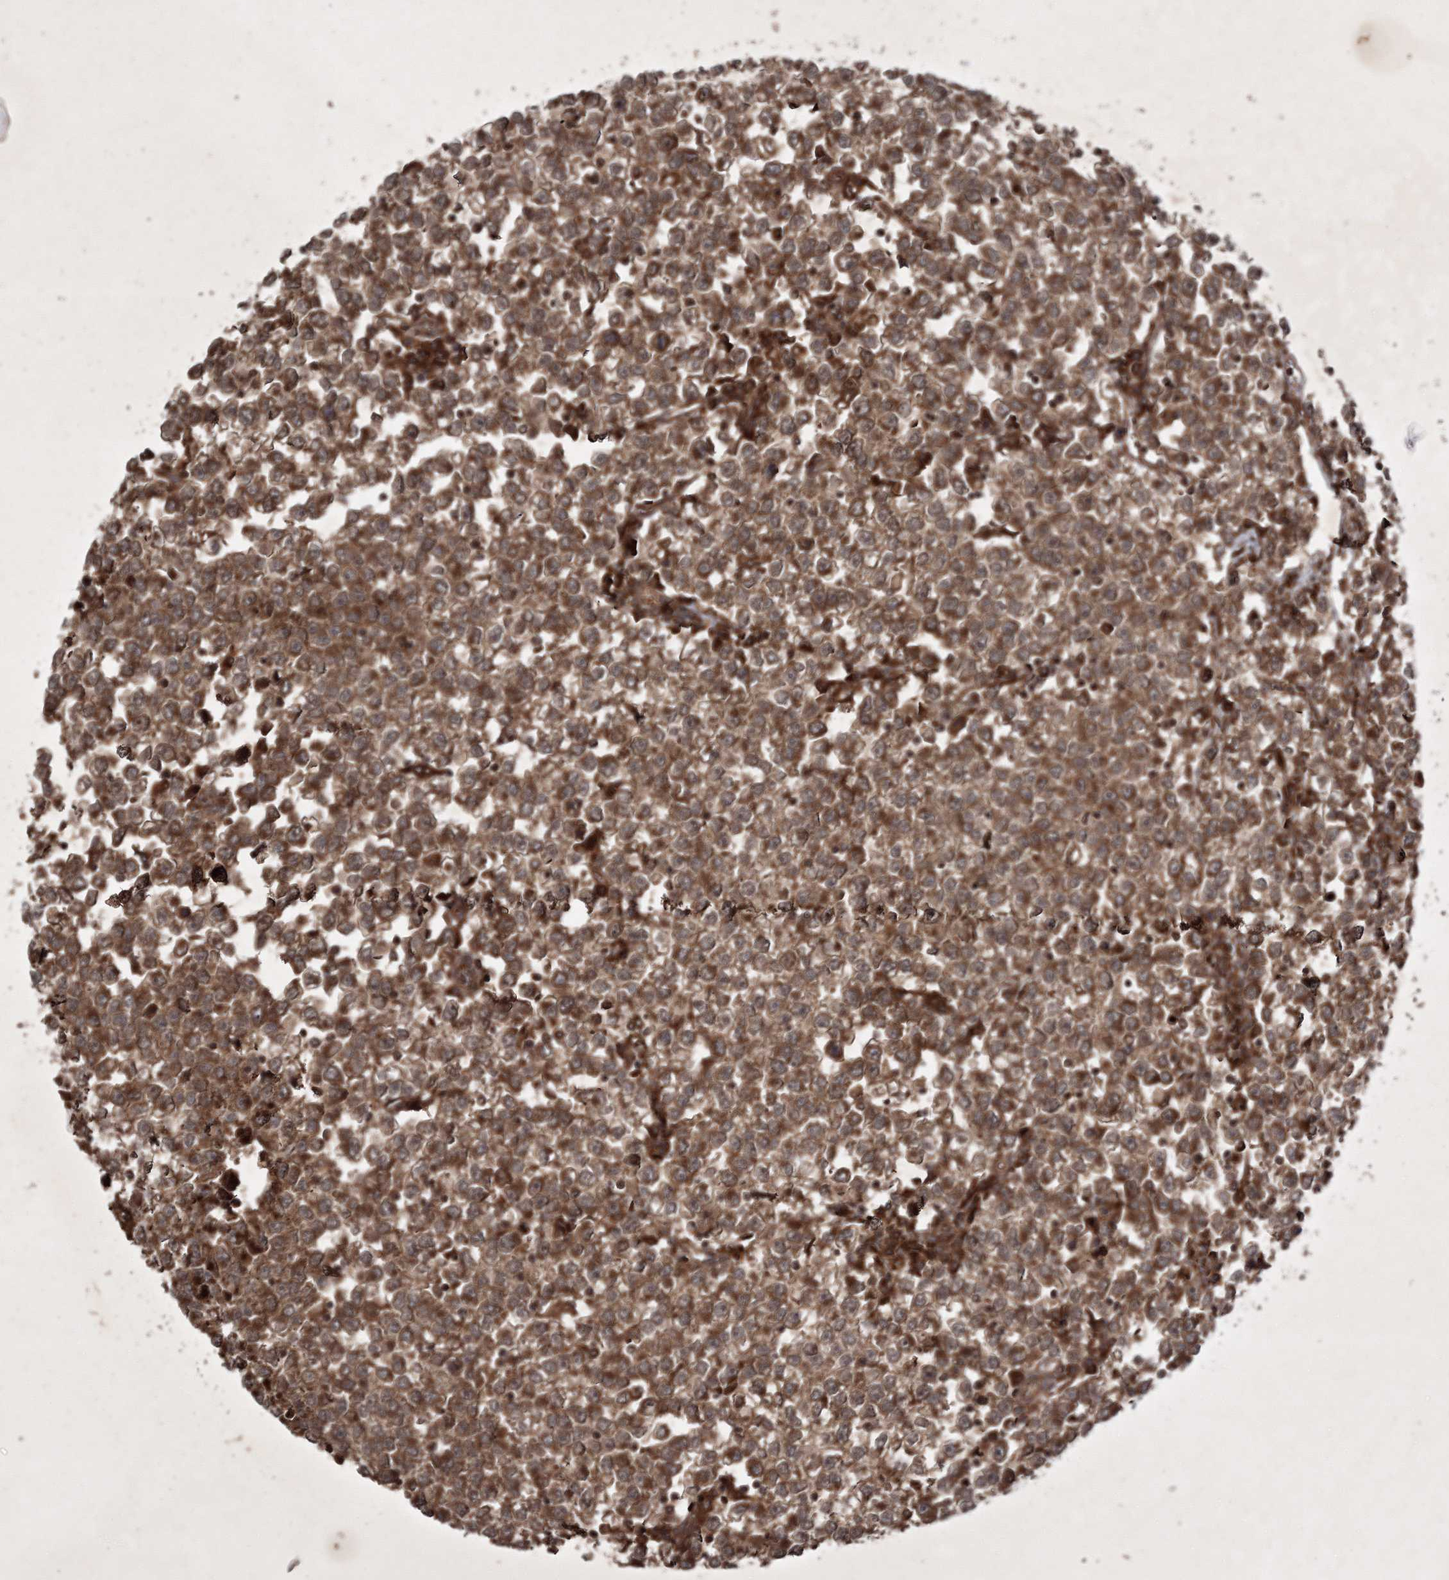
{"staining": {"intensity": "moderate", "quantity": ">75%", "location": "cytoplasmic/membranous"}, "tissue": "testis cancer", "cell_type": "Tumor cells", "image_type": "cancer", "snomed": [{"axis": "morphology", "description": "Seminoma, NOS"}, {"axis": "topography", "description": "Testis"}], "caption": "Human testis seminoma stained with a protein marker reveals moderate staining in tumor cells.", "gene": "DNAJC13", "patient": {"sex": "male", "age": 65}}